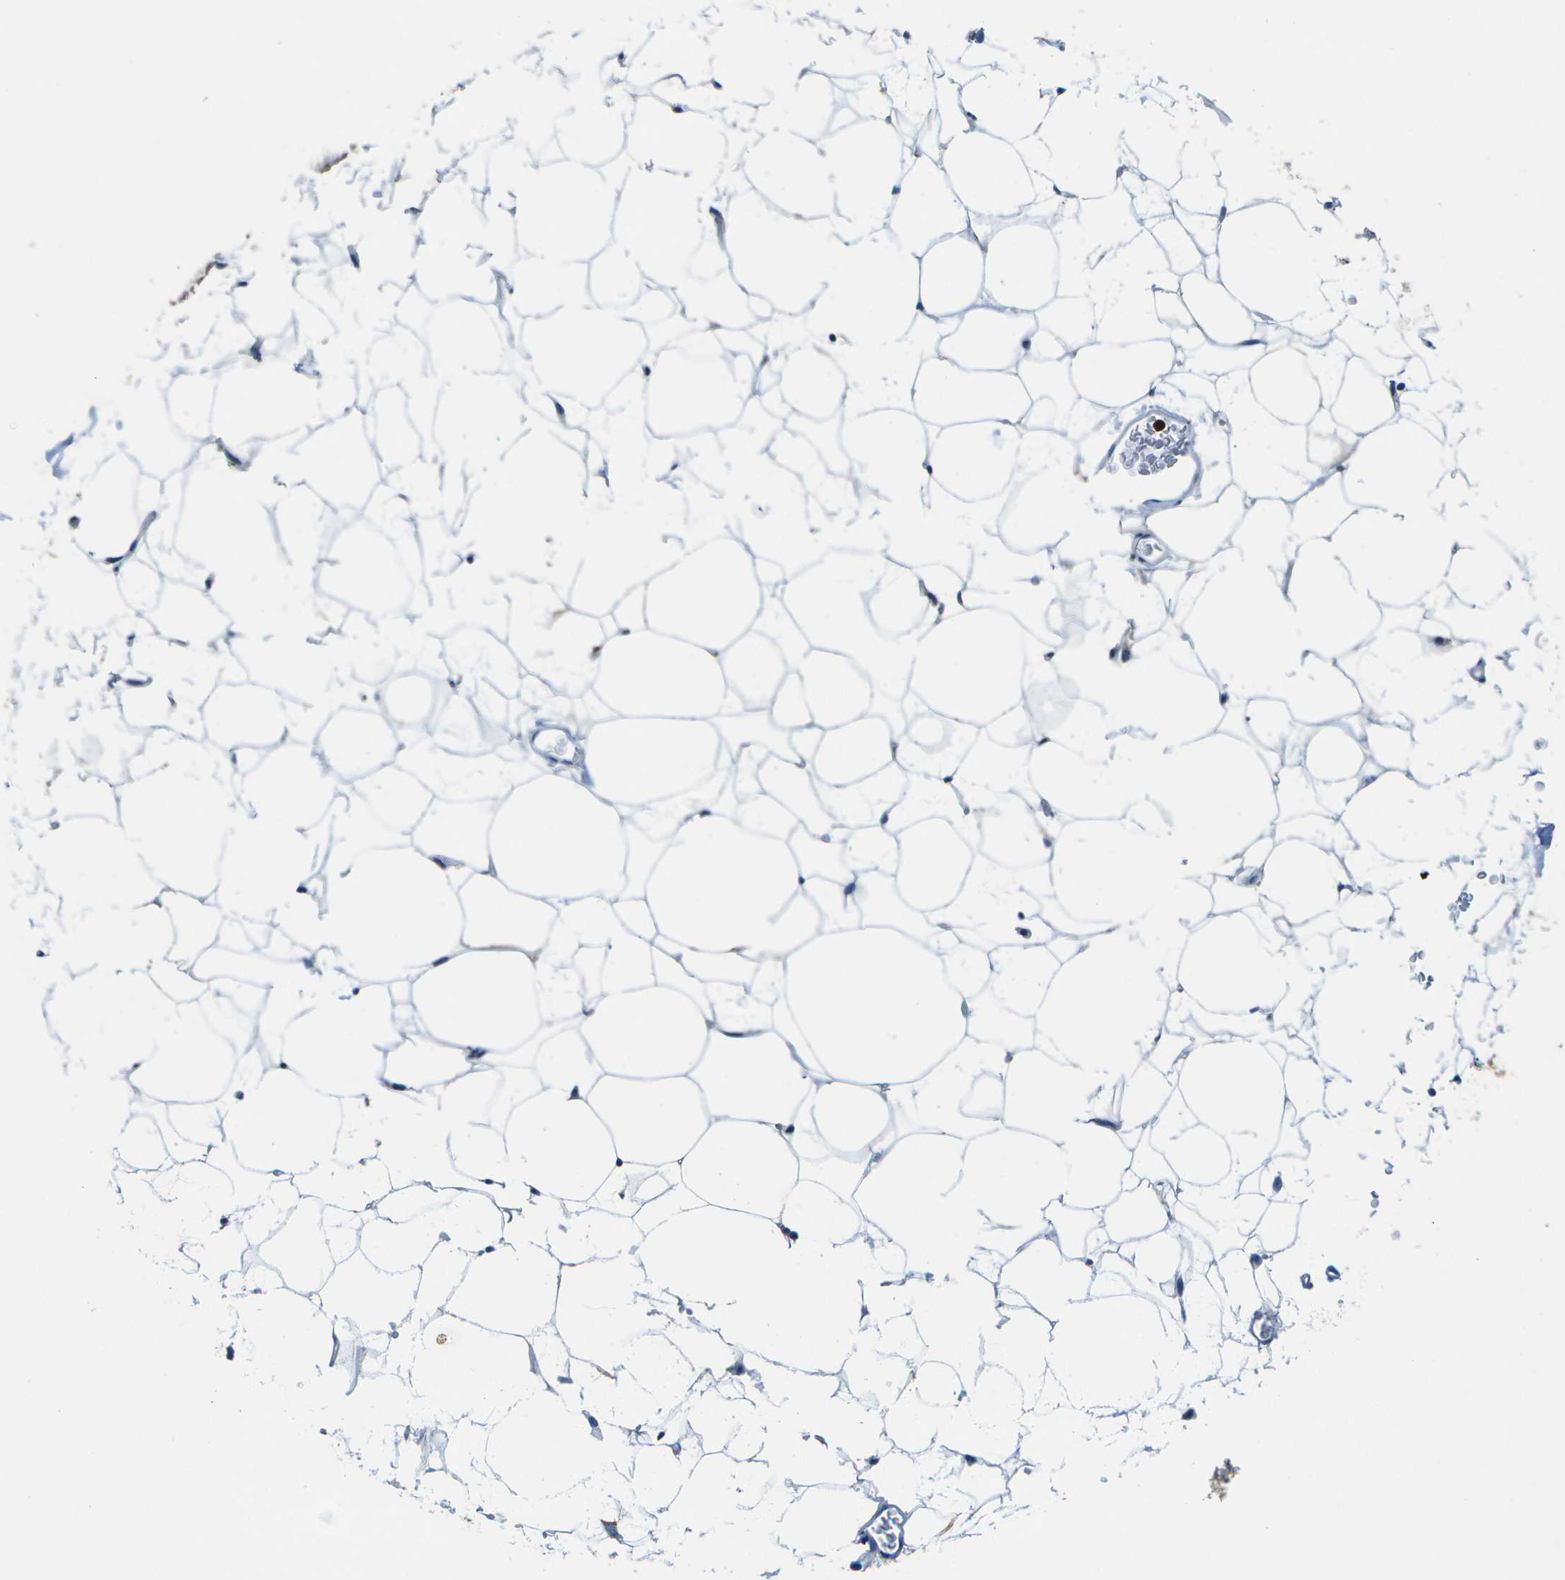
{"staining": {"intensity": "negative", "quantity": "none", "location": "none"}, "tissue": "adipose tissue", "cell_type": "Adipocytes", "image_type": "normal", "snomed": [{"axis": "morphology", "description": "Normal tissue, NOS"}, {"axis": "topography", "description": "Breast"}, {"axis": "topography", "description": "Soft tissue"}], "caption": "Image shows no protein staining in adipocytes of benign adipose tissue. (Stains: DAB (3,3'-diaminobenzidine) immunohistochemistry (IHC) with hematoxylin counter stain, Microscopy: brightfield microscopy at high magnification).", "gene": "GALNT15", "patient": {"sex": "female", "age": 75}}